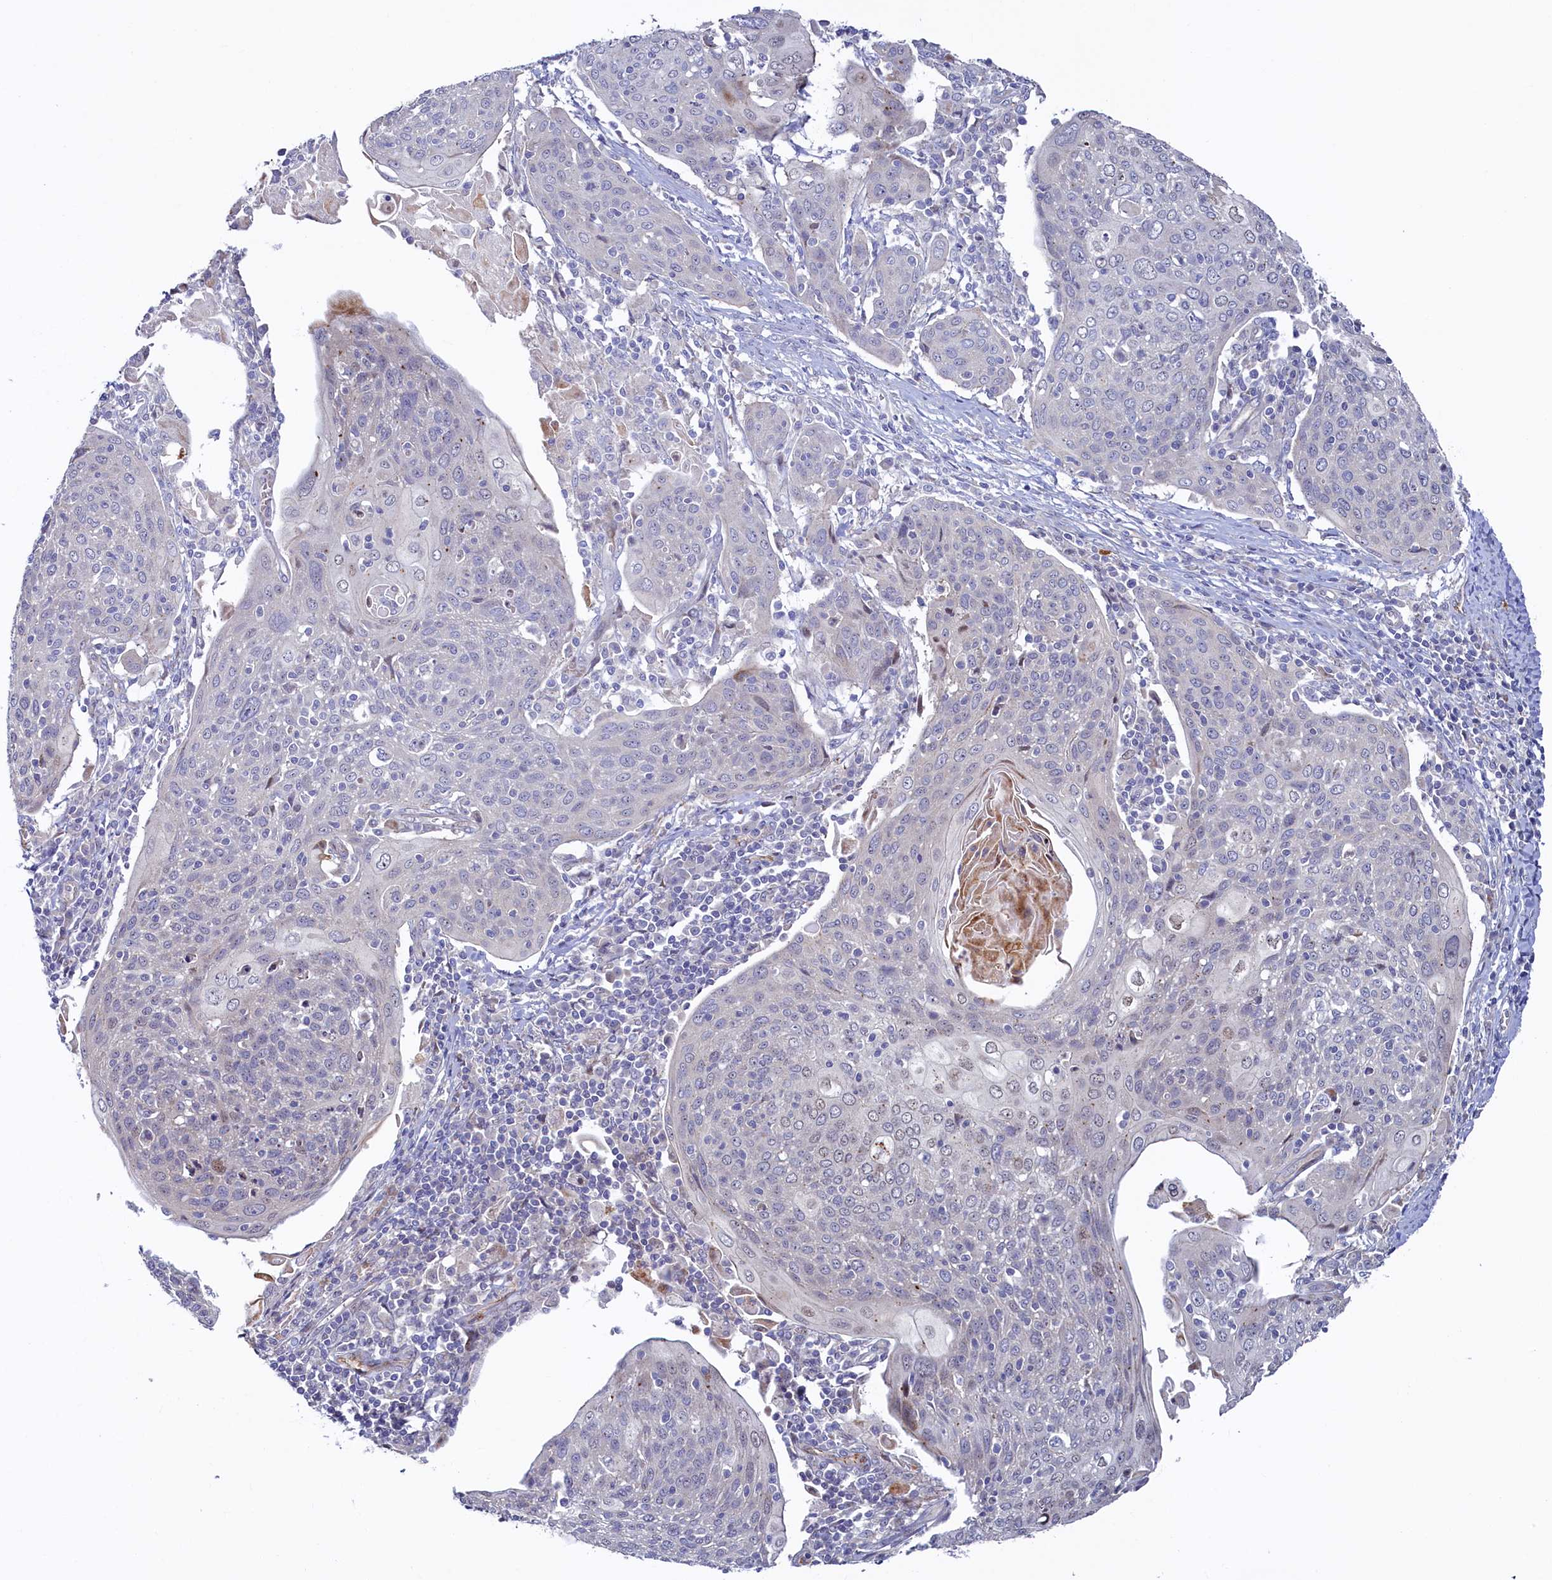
{"staining": {"intensity": "negative", "quantity": "none", "location": "none"}, "tissue": "cervical cancer", "cell_type": "Tumor cells", "image_type": "cancer", "snomed": [{"axis": "morphology", "description": "Squamous cell carcinoma, NOS"}, {"axis": "topography", "description": "Cervix"}], "caption": "There is no significant expression in tumor cells of cervical cancer.", "gene": "PIK3C3", "patient": {"sex": "female", "age": 67}}